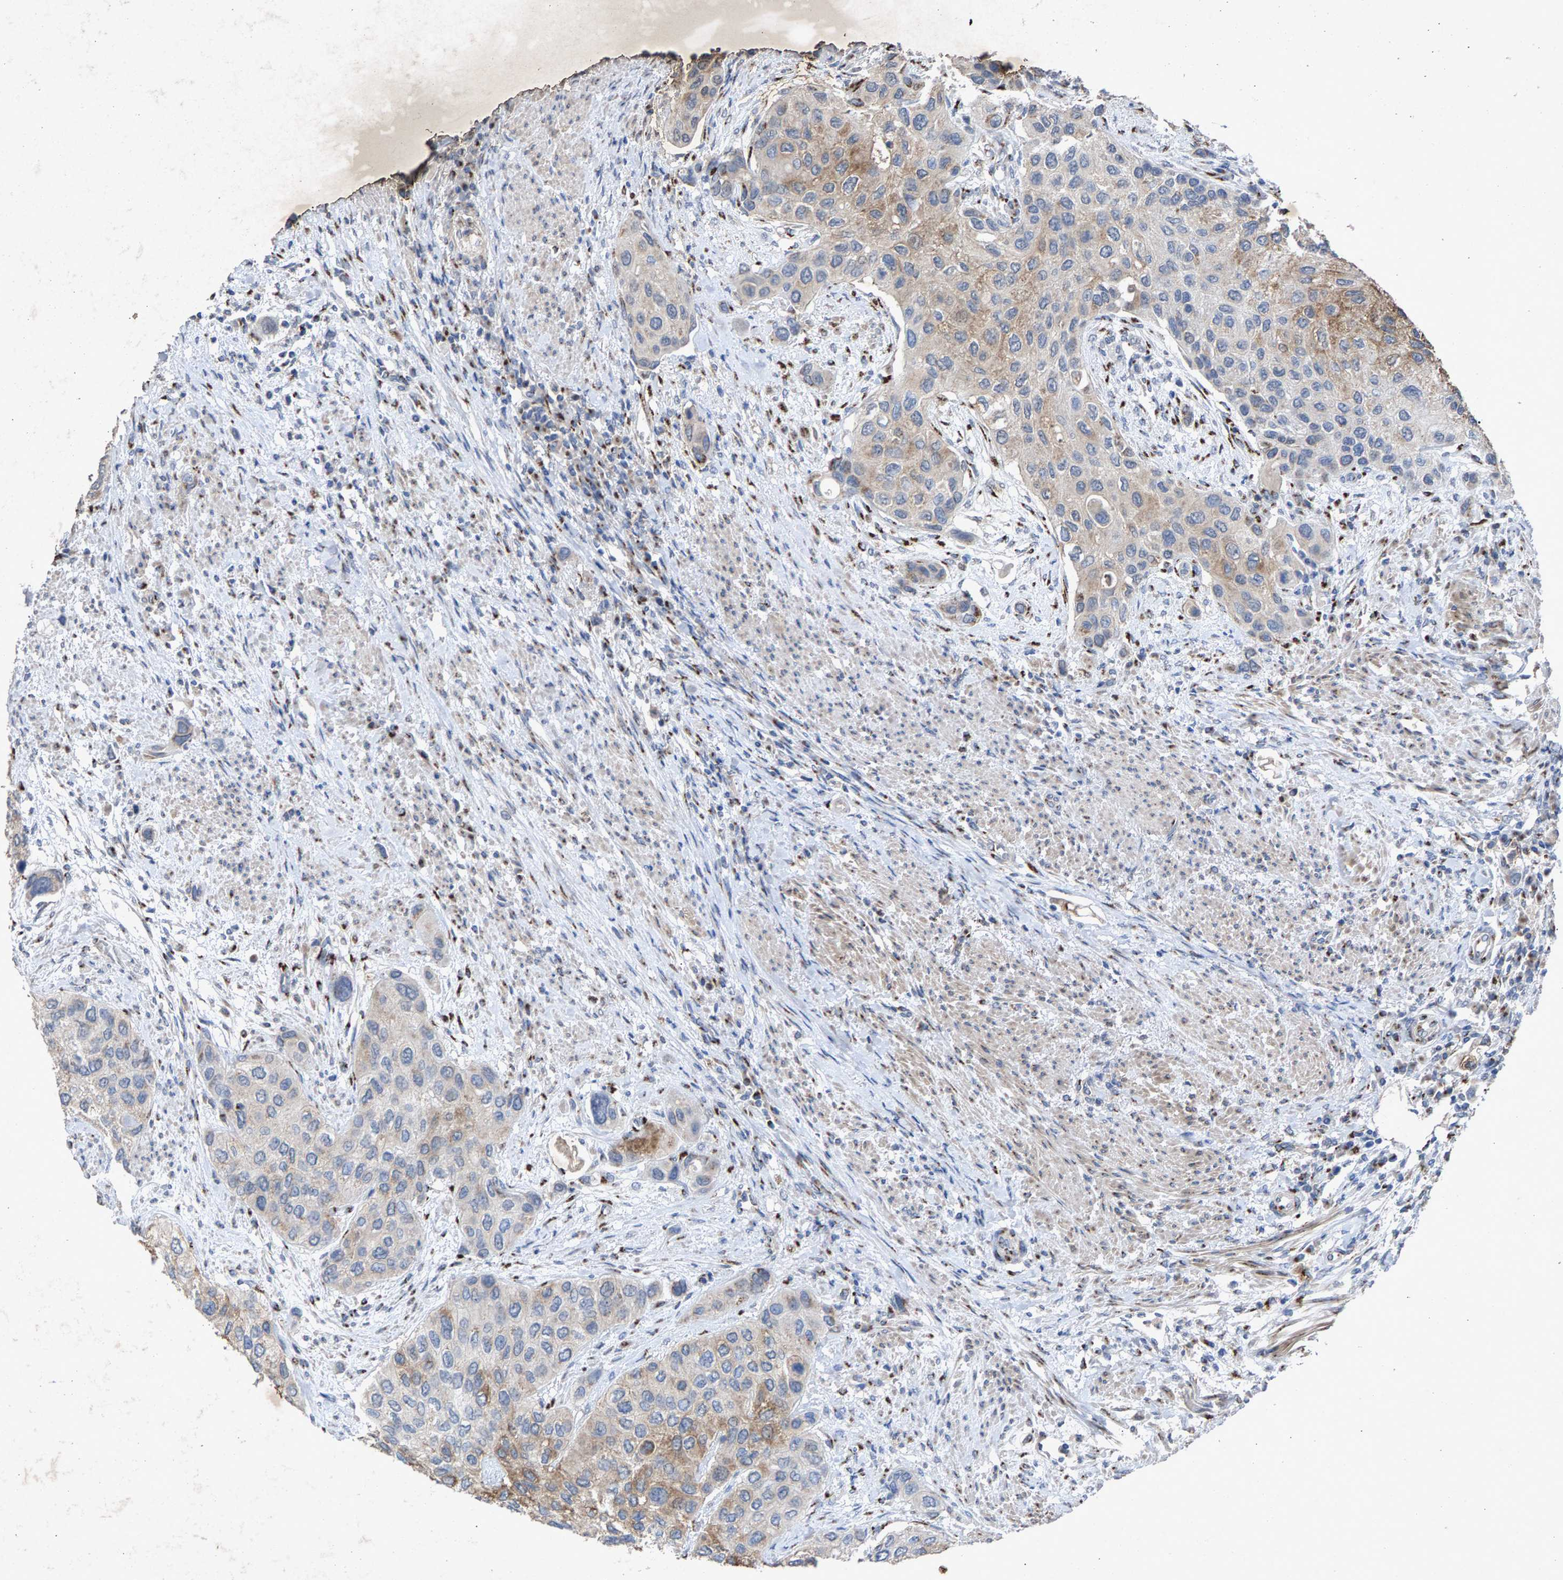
{"staining": {"intensity": "moderate", "quantity": "<25%", "location": "cytoplasmic/membranous"}, "tissue": "urothelial cancer", "cell_type": "Tumor cells", "image_type": "cancer", "snomed": [{"axis": "morphology", "description": "Urothelial carcinoma, High grade"}, {"axis": "topography", "description": "Urinary bladder"}], "caption": "A brown stain shows moderate cytoplasmic/membranous staining of a protein in high-grade urothelial carcinoma tumor cells. (Stains: DAB (3,3'-diaminobenzidine) in brown, nuclei in blue, Microscopy: brightfield microscopy at high magnification).", "gene": "MAN2A1", "patient": {"sex": "female", "age": 56}}